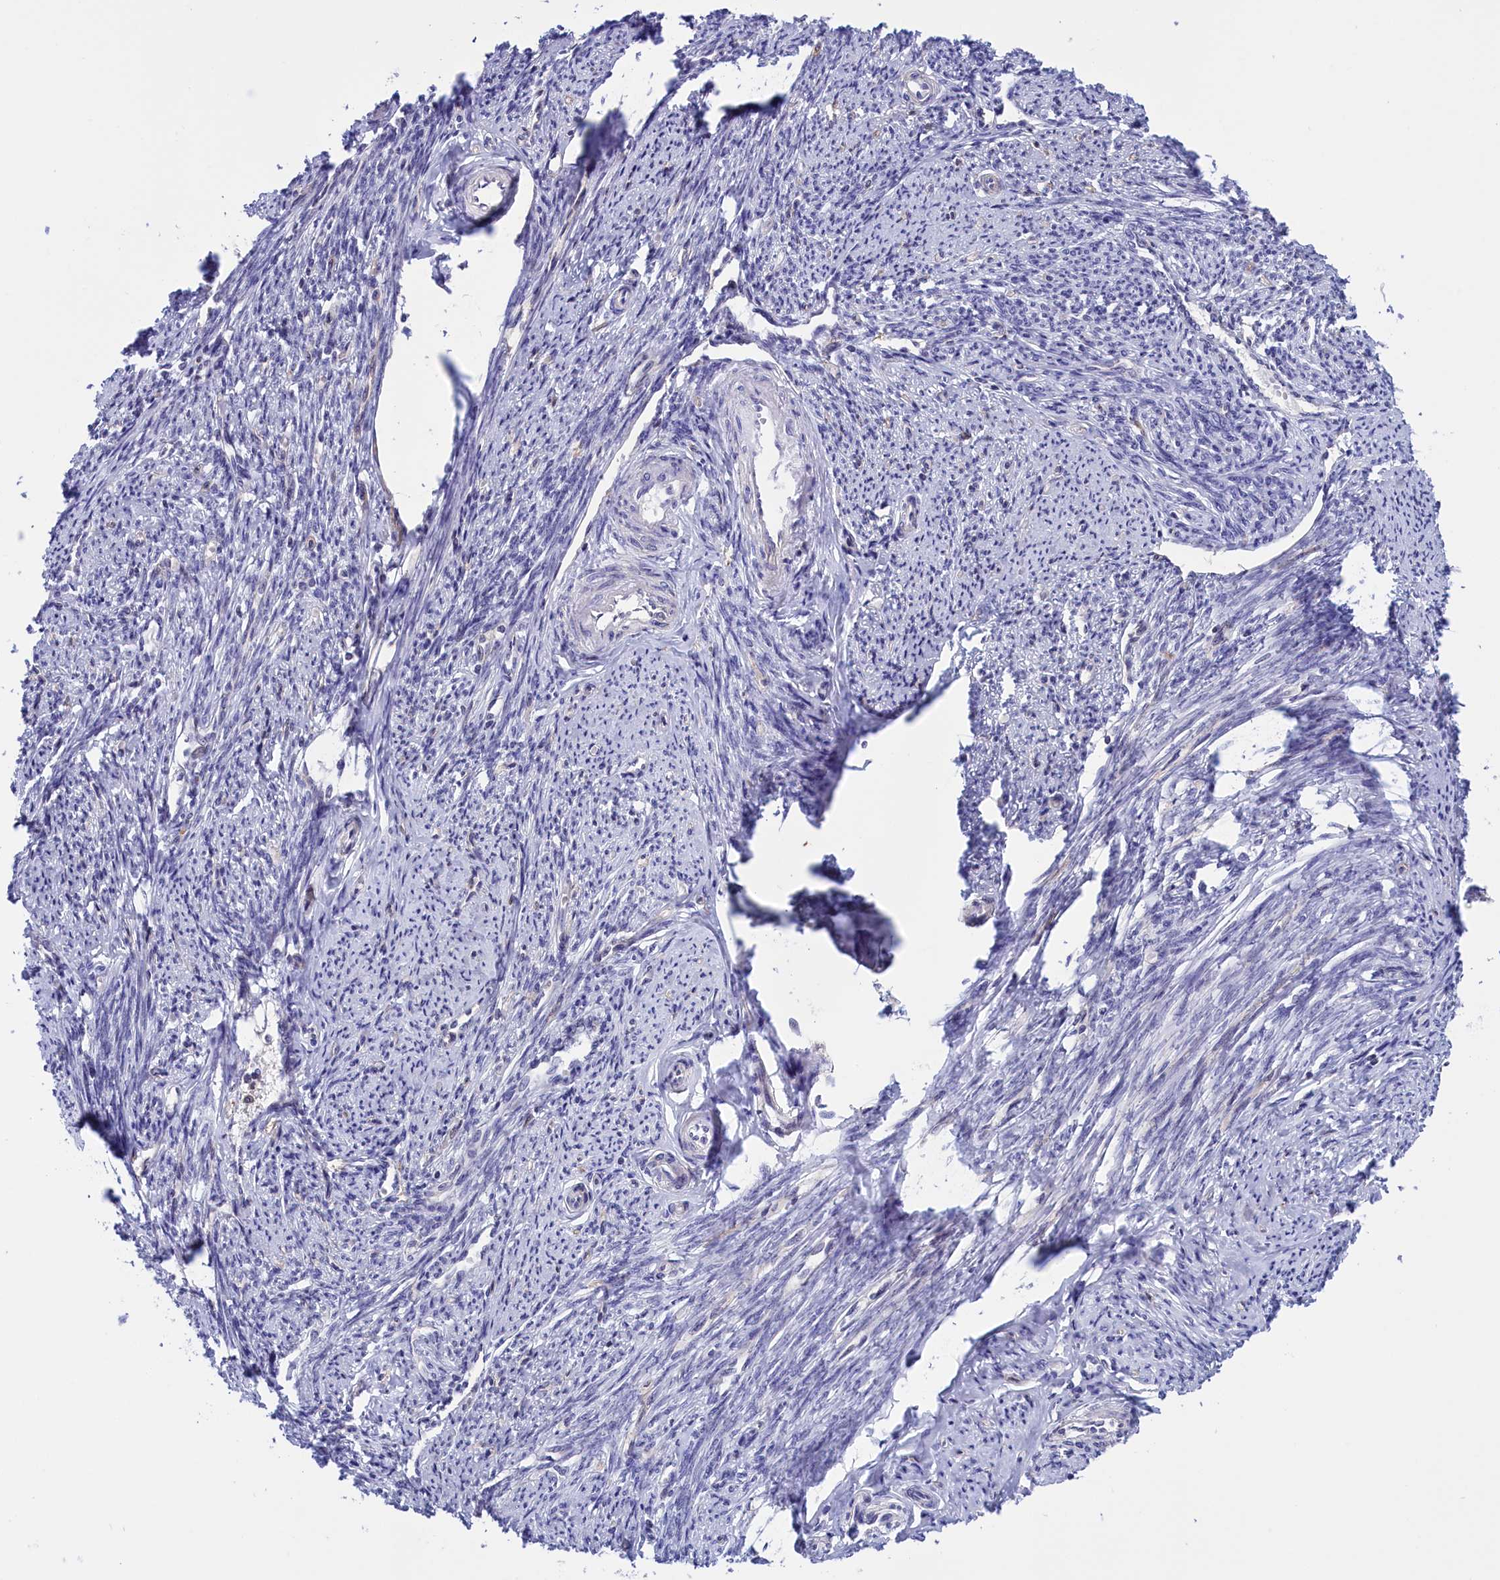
{"staining": {"intensity": "weak", "quantity": "25%-75%", "location": "cytoplasmic/membranous"}, "tissue": "smooth muscle", "cell_type": "Smooth muscle cells", "image_type": "normal", "snomed": [{"axis": "morphology", "description": "Normal tissue, NOS"}, {"axis": "topography", "description": "Smooth muscle"}, {"axis": "topography", "description": "Uterus"}], "caption": "High-magnification brightfield microscopy of unremarkable smooth muscle stained with DAB (3,3'-diaminobenzidine) (brown) and counterstained with hematoxylin (blue). smooth muscle cells exhibit weak cytoplasmic/membranous positivity is present in approximately25%-75% of cells. The staining was performed using DAB (3,3'-diaminobenzidine), with brown indicating positive protein expression. Nuclei are stained blue with hematoxylin.", "gene": "MPND", "patient": {"sex": "female", "age": 59}}